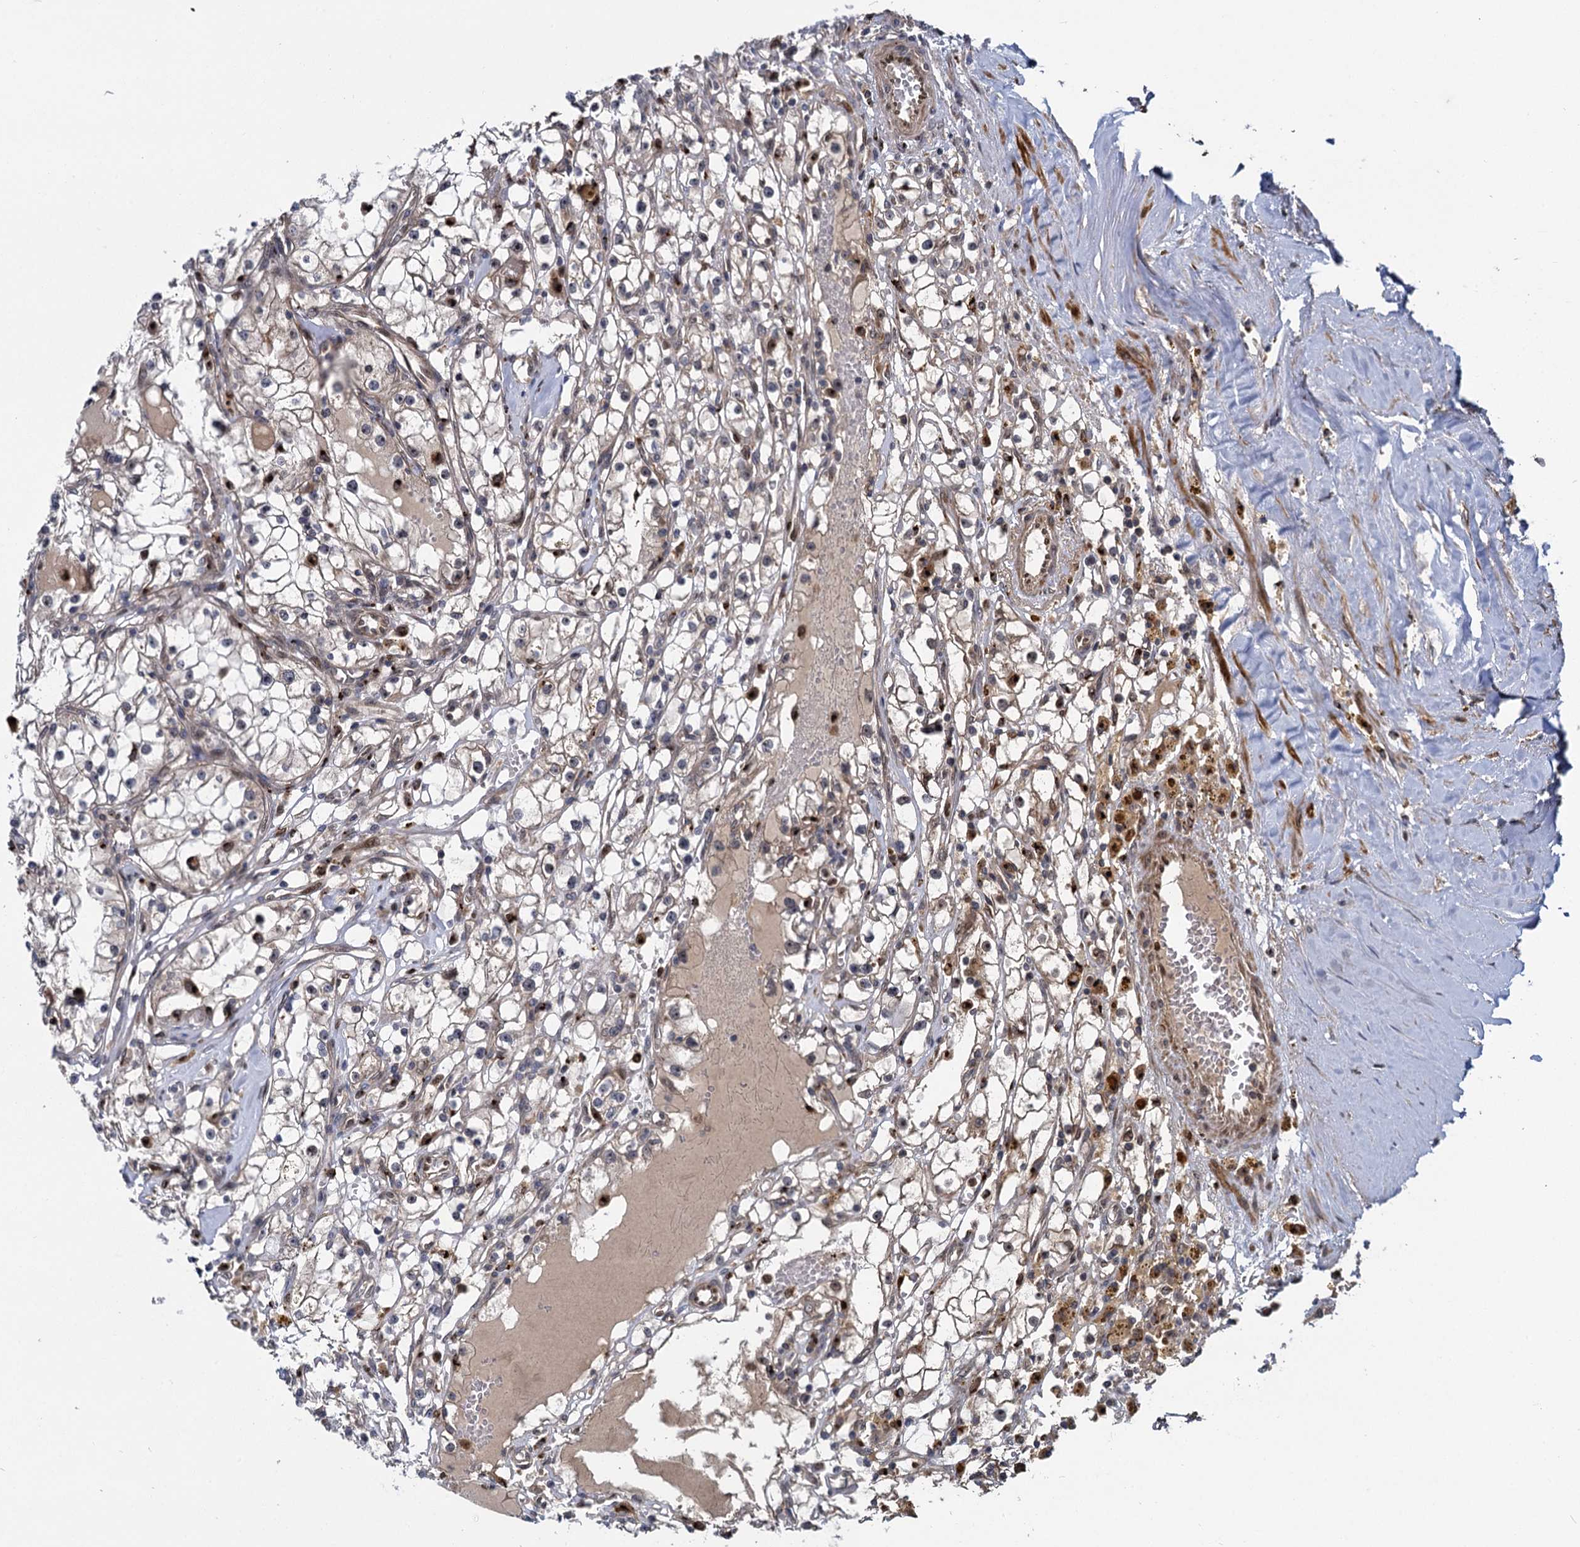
{"staining": {"intensity": "weak", "quantity": "25%-75%", "location": "cytoplasmic/membranous"}, "tissue": "renal cancer", "cell_type": "Tumor cells", "image_type": "cancer", "snomed": [{"axis": "morphology", "description": "Adenocarcinoma, NOS"}, {"axis": "topography", "description": "Kidney"}], "caption": "This image displays renal adenocarcinoma stained with immunohistochemistry to label a protein in brown. The cytoplasmic/membranous of tumor cells show weak positivity for the protein. Nuclei are counter-stained blue.", "gene": "GAL3ST4", "patient": {"sex": "male", "age": 56}}